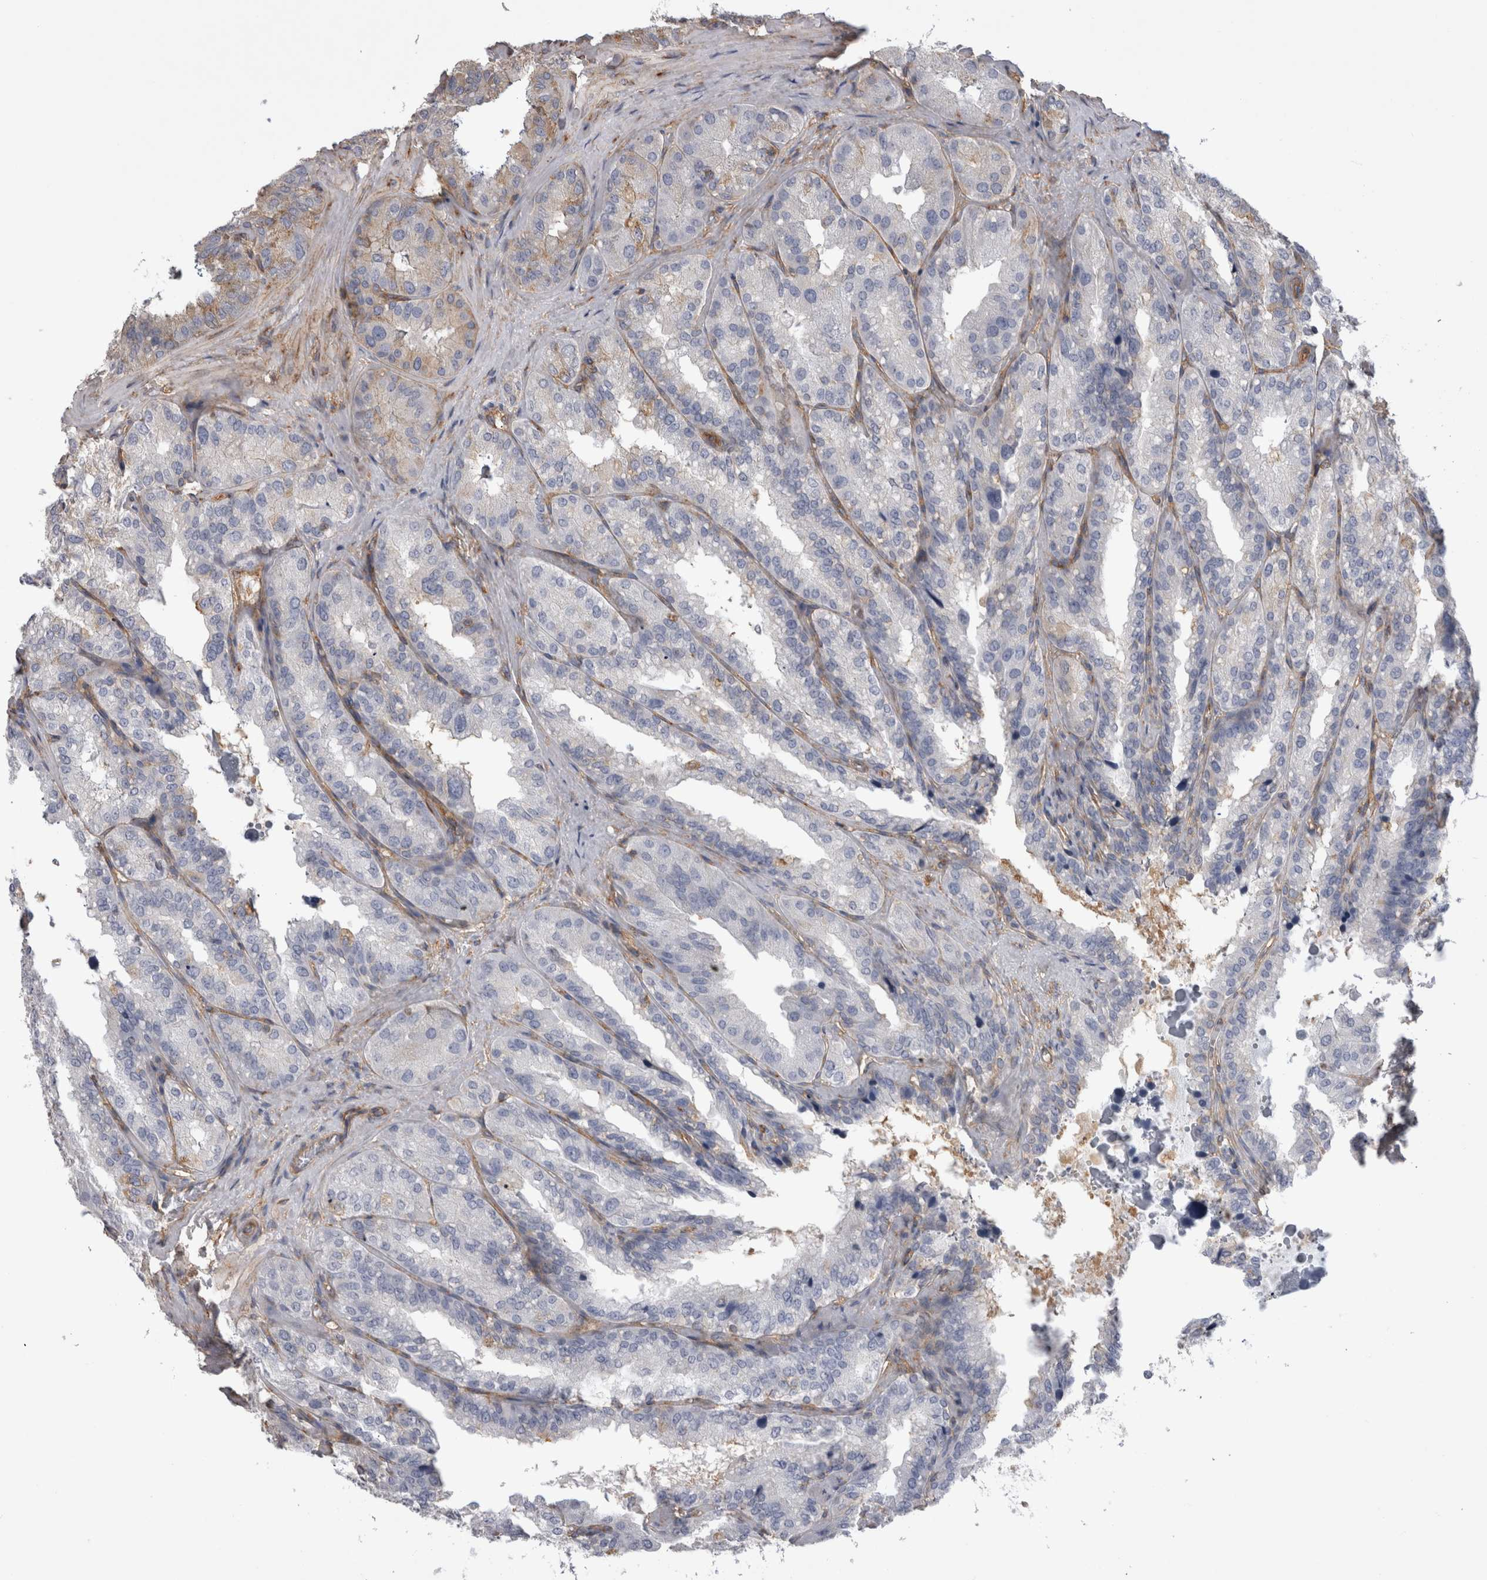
{"staining": {"intensity": "negative", "quantity": "none", "location": "none"}, "tissue": "seminal vesicle", "cell_type": "Glandular cells", "image_type": "normal", "snomed": [{"axis": "morphology", "description": "Normal tissue, NOS"}, {"axis": "topography", "description": "Prostate"}, {"axis": "topography", "description": "Seminal veicle"}], "caption": "IHC image of normal seminal vesicle: seminal vesicle stained with DAB reveals no significant protein staining in glandular cells.", "gene": "ATXN3L", "patient": {"sex": "male", "age": 51}}